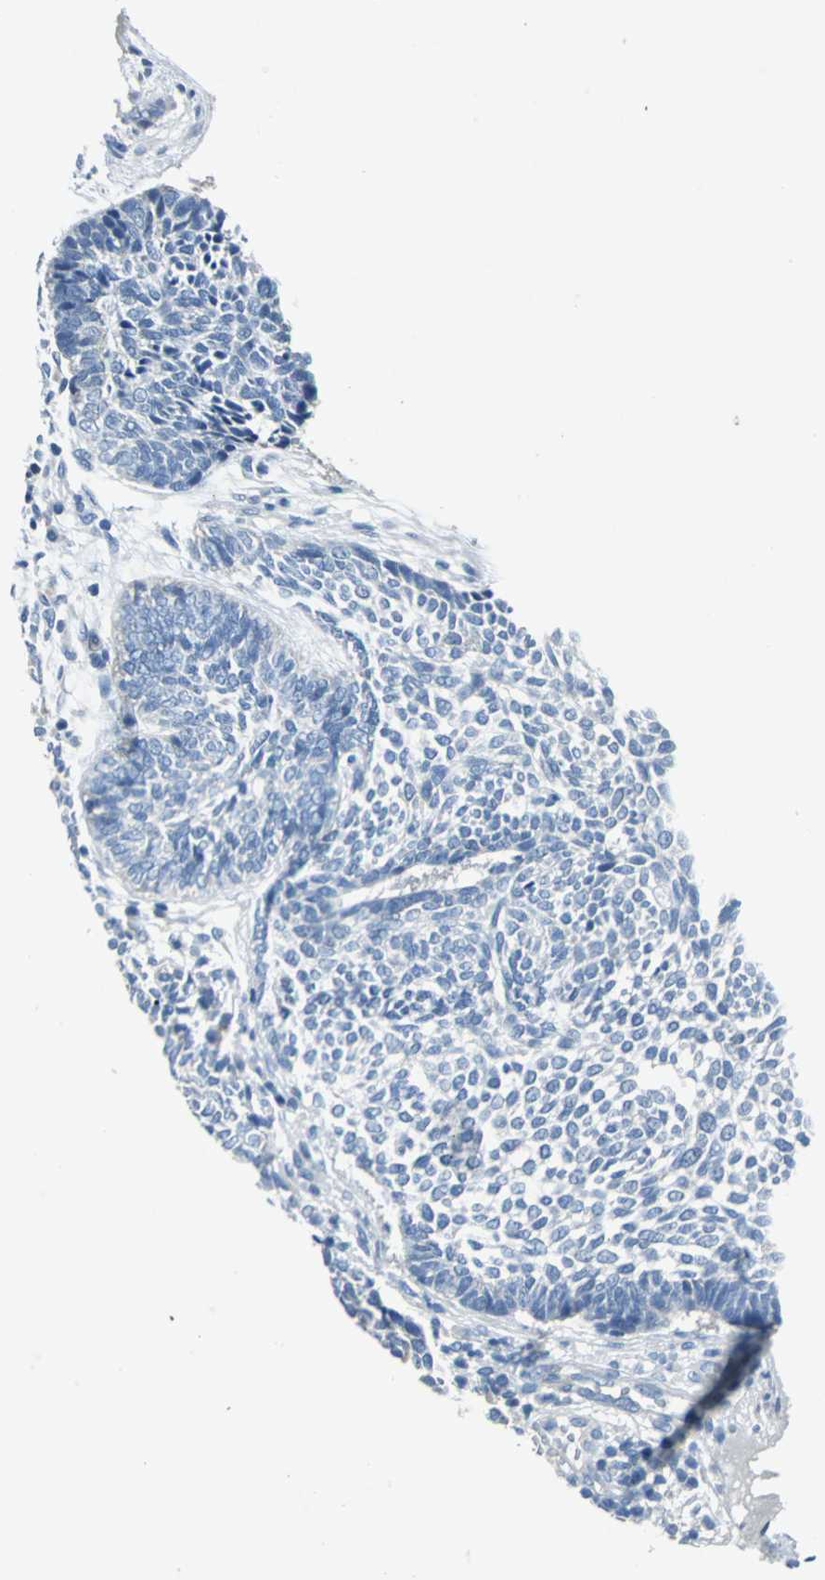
{"staining": {"intensity": "negative", "quantity": "none", "location": "none"}, "tissue": "skin cancer", "cell_type": "Tumor cells", "image_type": "cancer", "snomed": [{"axis": "morphology", "description": "Normal tissue, NOS"}, {"axis": "morphology", "description": "Basal cell carcinoma"}, {"axis": "topography", "description": "Skin"}], "caption": "This is an immunohistochemistry (IHC) photomicrograph of skin cancer (basal cell carcinoma). There is no staining in tumor cells.", "gene": "DNAI2", "patient": {"sex": "male", "age": 87}}